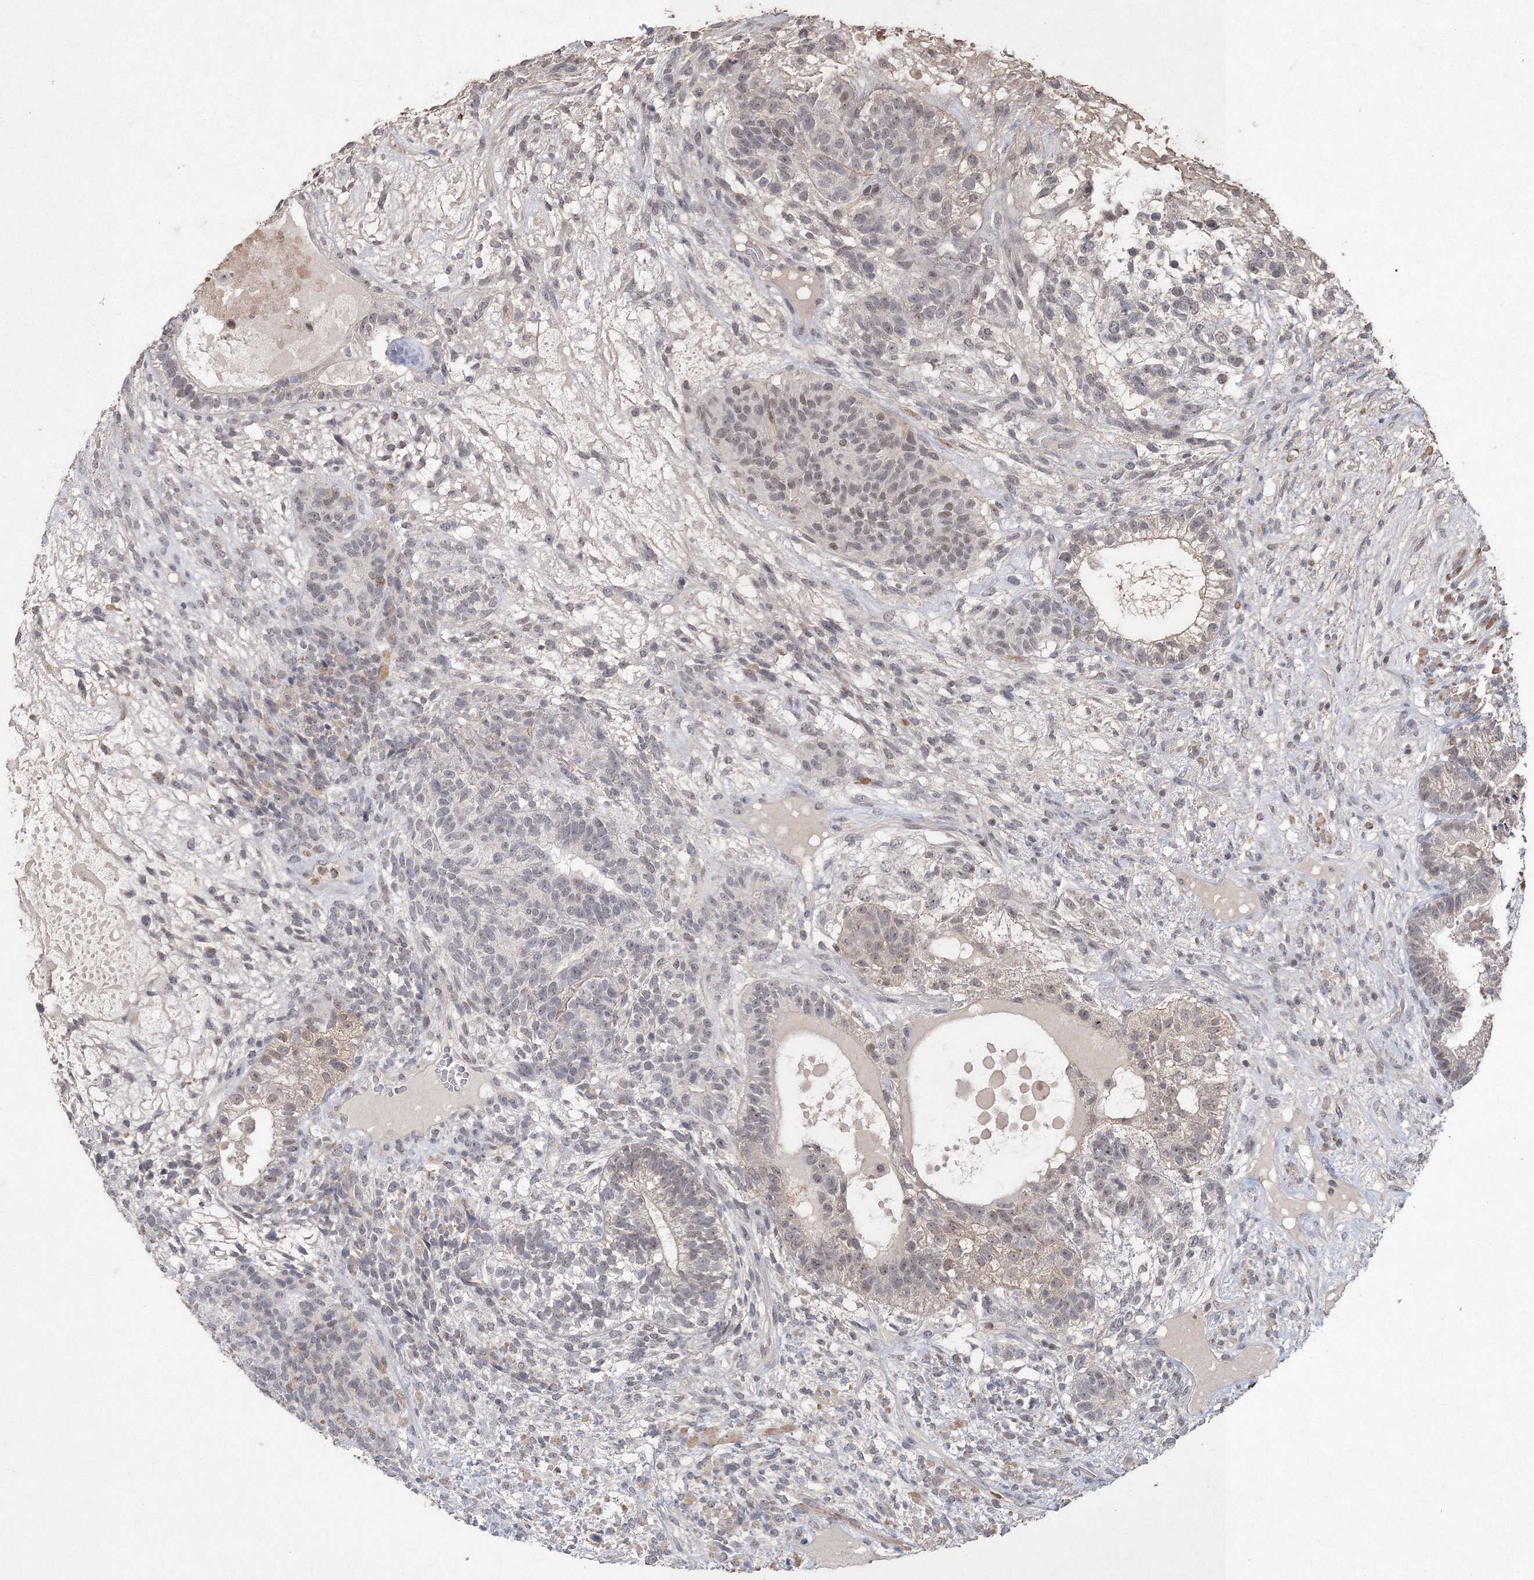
{"staining": {"intensity": "negative", "quantity": "none", "location": "none"}, "tissue": "testis cancer", "cell_type": "Tumor cells", "image_type": "cancer", "snomed": [{"axis": "morphology", "description": "Seminoma, NOS"}, {"axis": "morphology", "description": "Carcinoma, Embryonal, NOS"}, {"axis": "topography", "description": "Testis"}], "caption": "A photomicrograph of embryonal carcinoma (testis) stained for a protein exhibits no brown staining in tumor cells.", "gene": "UIMC1", "patient": {"sex": "male", "age": 28}}